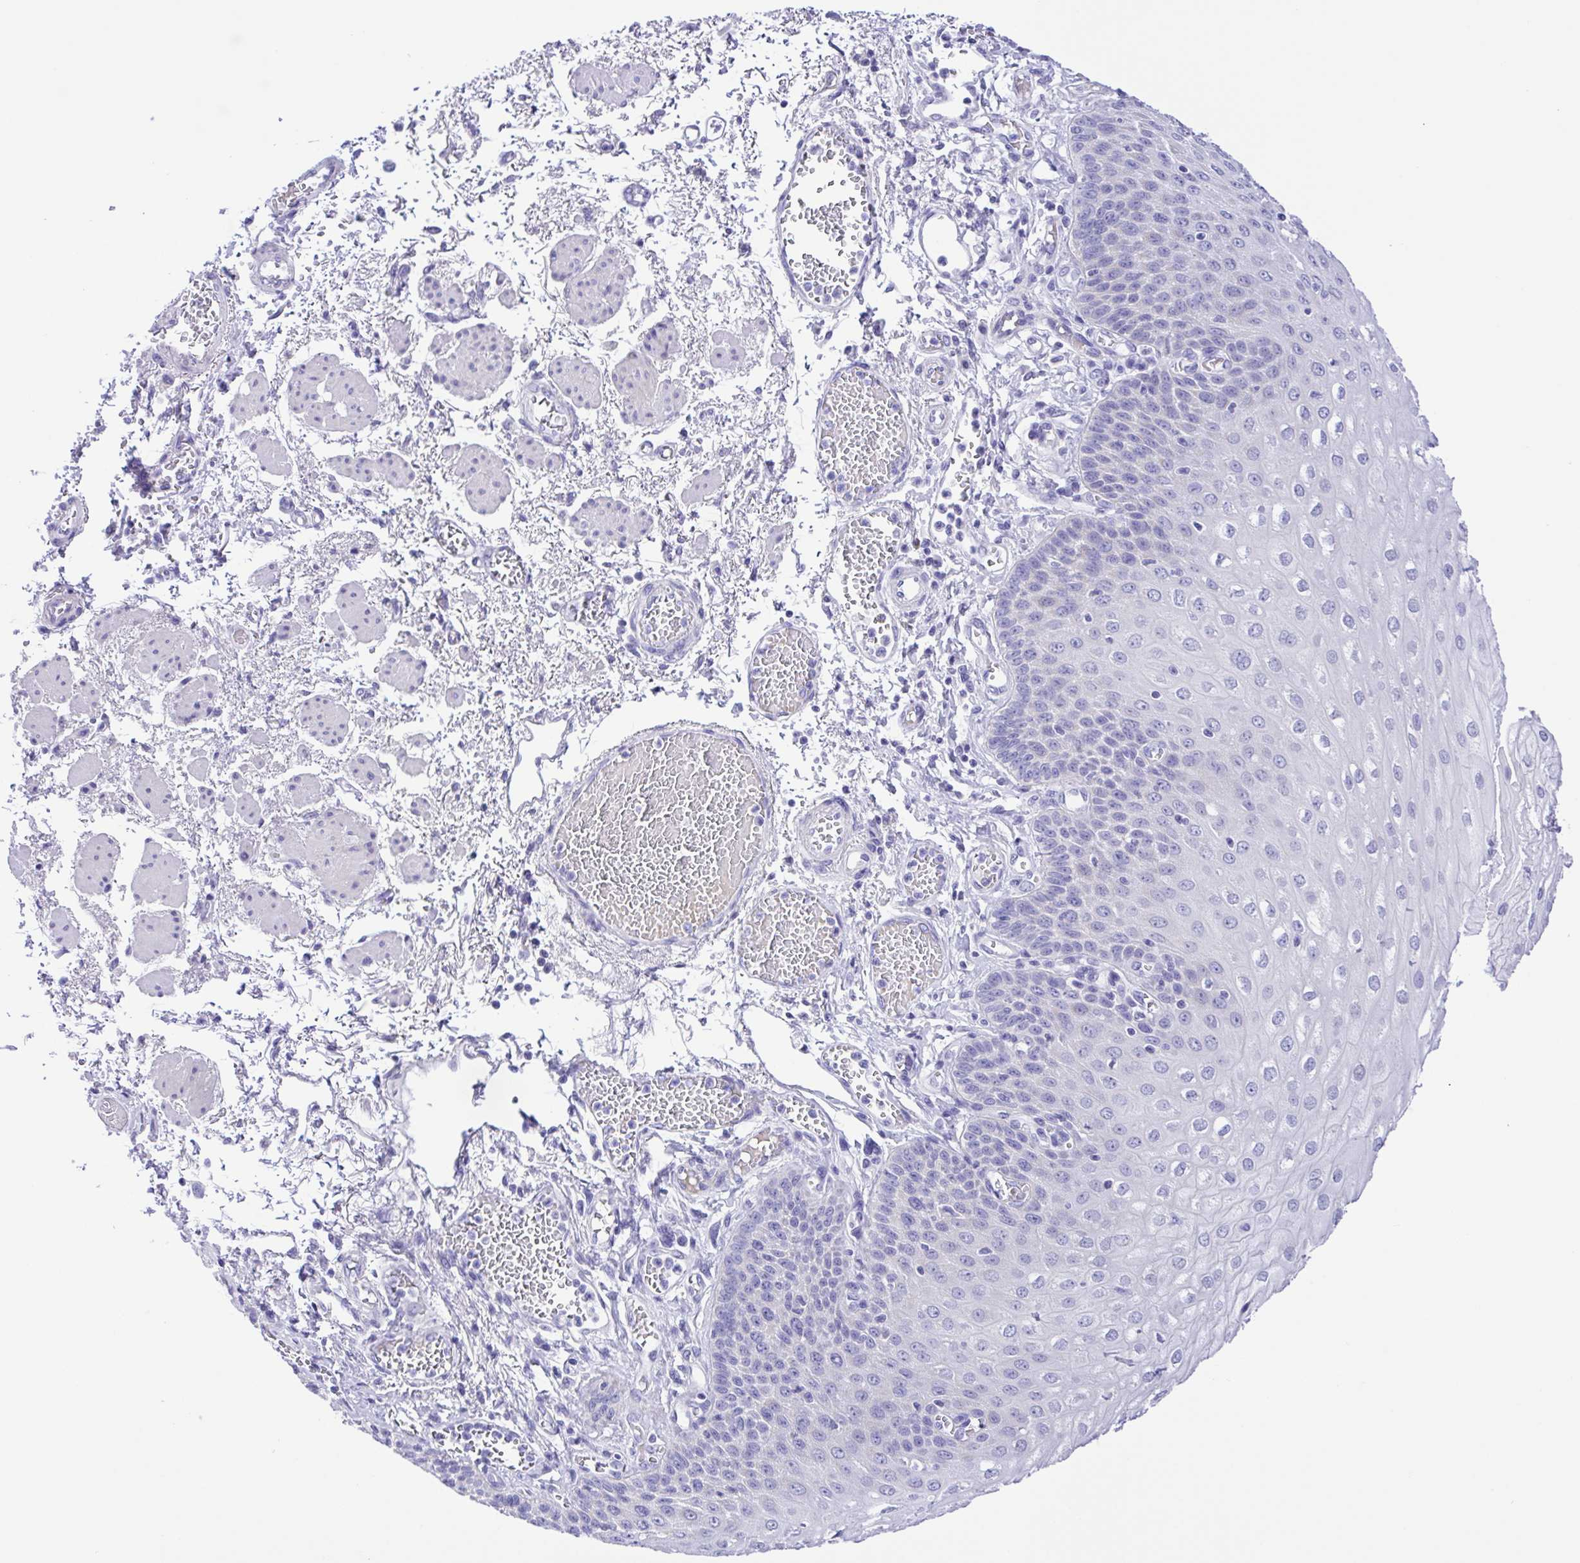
{"staining": {"intensity": "negative", "quantity": "none", "location": "none"}, "tissue": "esophagus", "cell_type": "Squamous epithelial cells", "image_type": "normal", "snomed": [{"axis": "morphology", "description": "Normal tissue, NOS"}, {"axis": "morphology", "description": "Adenocarcinoma, NOS"}, {"axis": "topography", "description": "Esophagus"}], "caption": "DAB immunohistochemical staining of unremarkable human esophagus exhibits no significant expression in squamous epithelial cells. The staining is performed using DAB brown chromogen with nuclei counter-stained in using hematoxylin.", "gene": "CD72", "patient": {"sex": "male", "age": 81}}